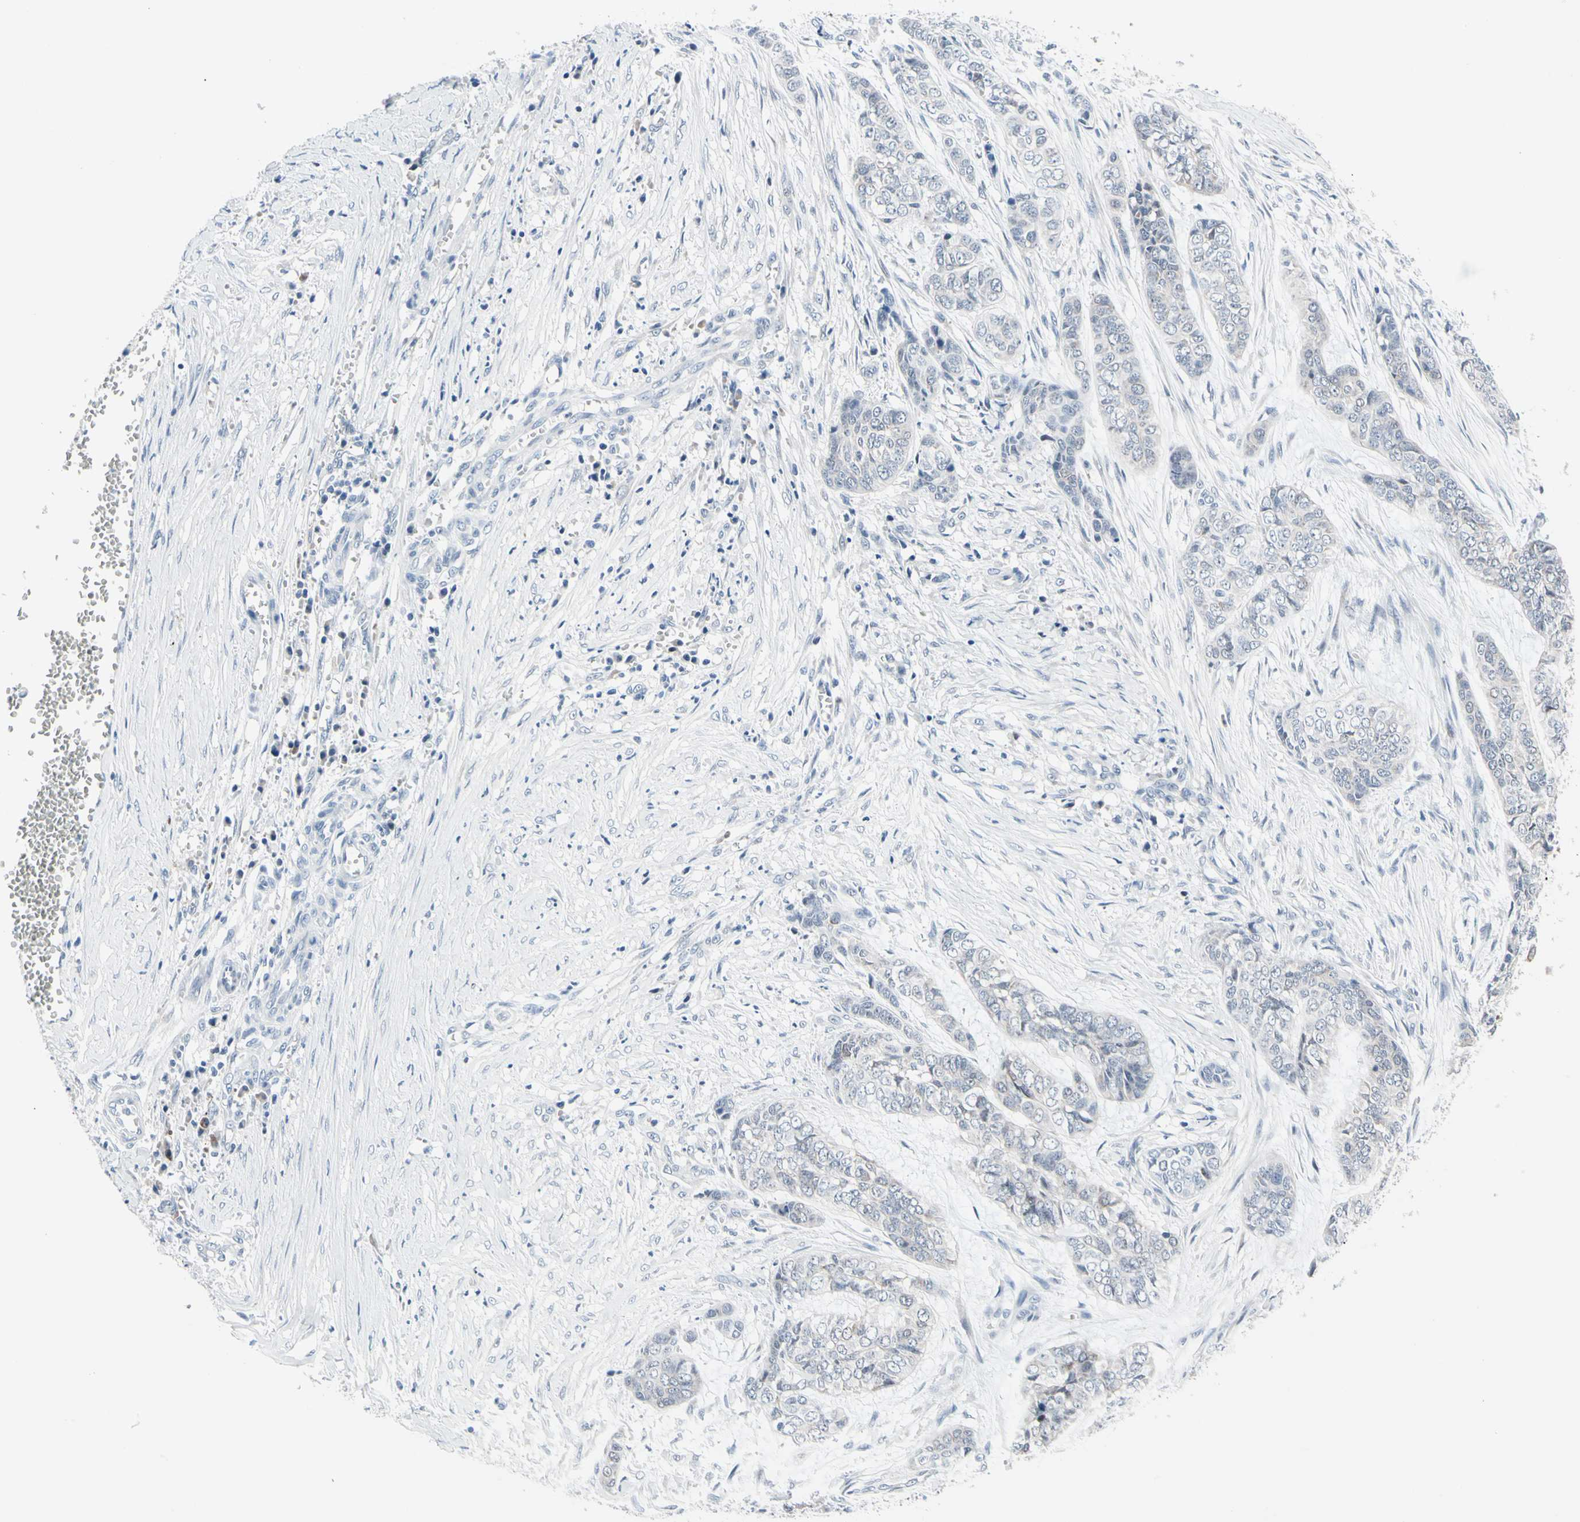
{"staining": {"intensity": "negative", "quantity": "none", "location": "none"}, "tissue": "skin cancer", "cell_type": "Tumor cells", "image_type": "cancer", "snomed": [{"axis": "morphology", "description": "Basal cell carcinoma"}, {"axis": "topography", "description": "Skin"}], "caption": "Immunohistochemistry of skin cancer reveals no expression in tumor cells.", "gene": "TXN", "patient": {"sex": "female", "age": 64}}